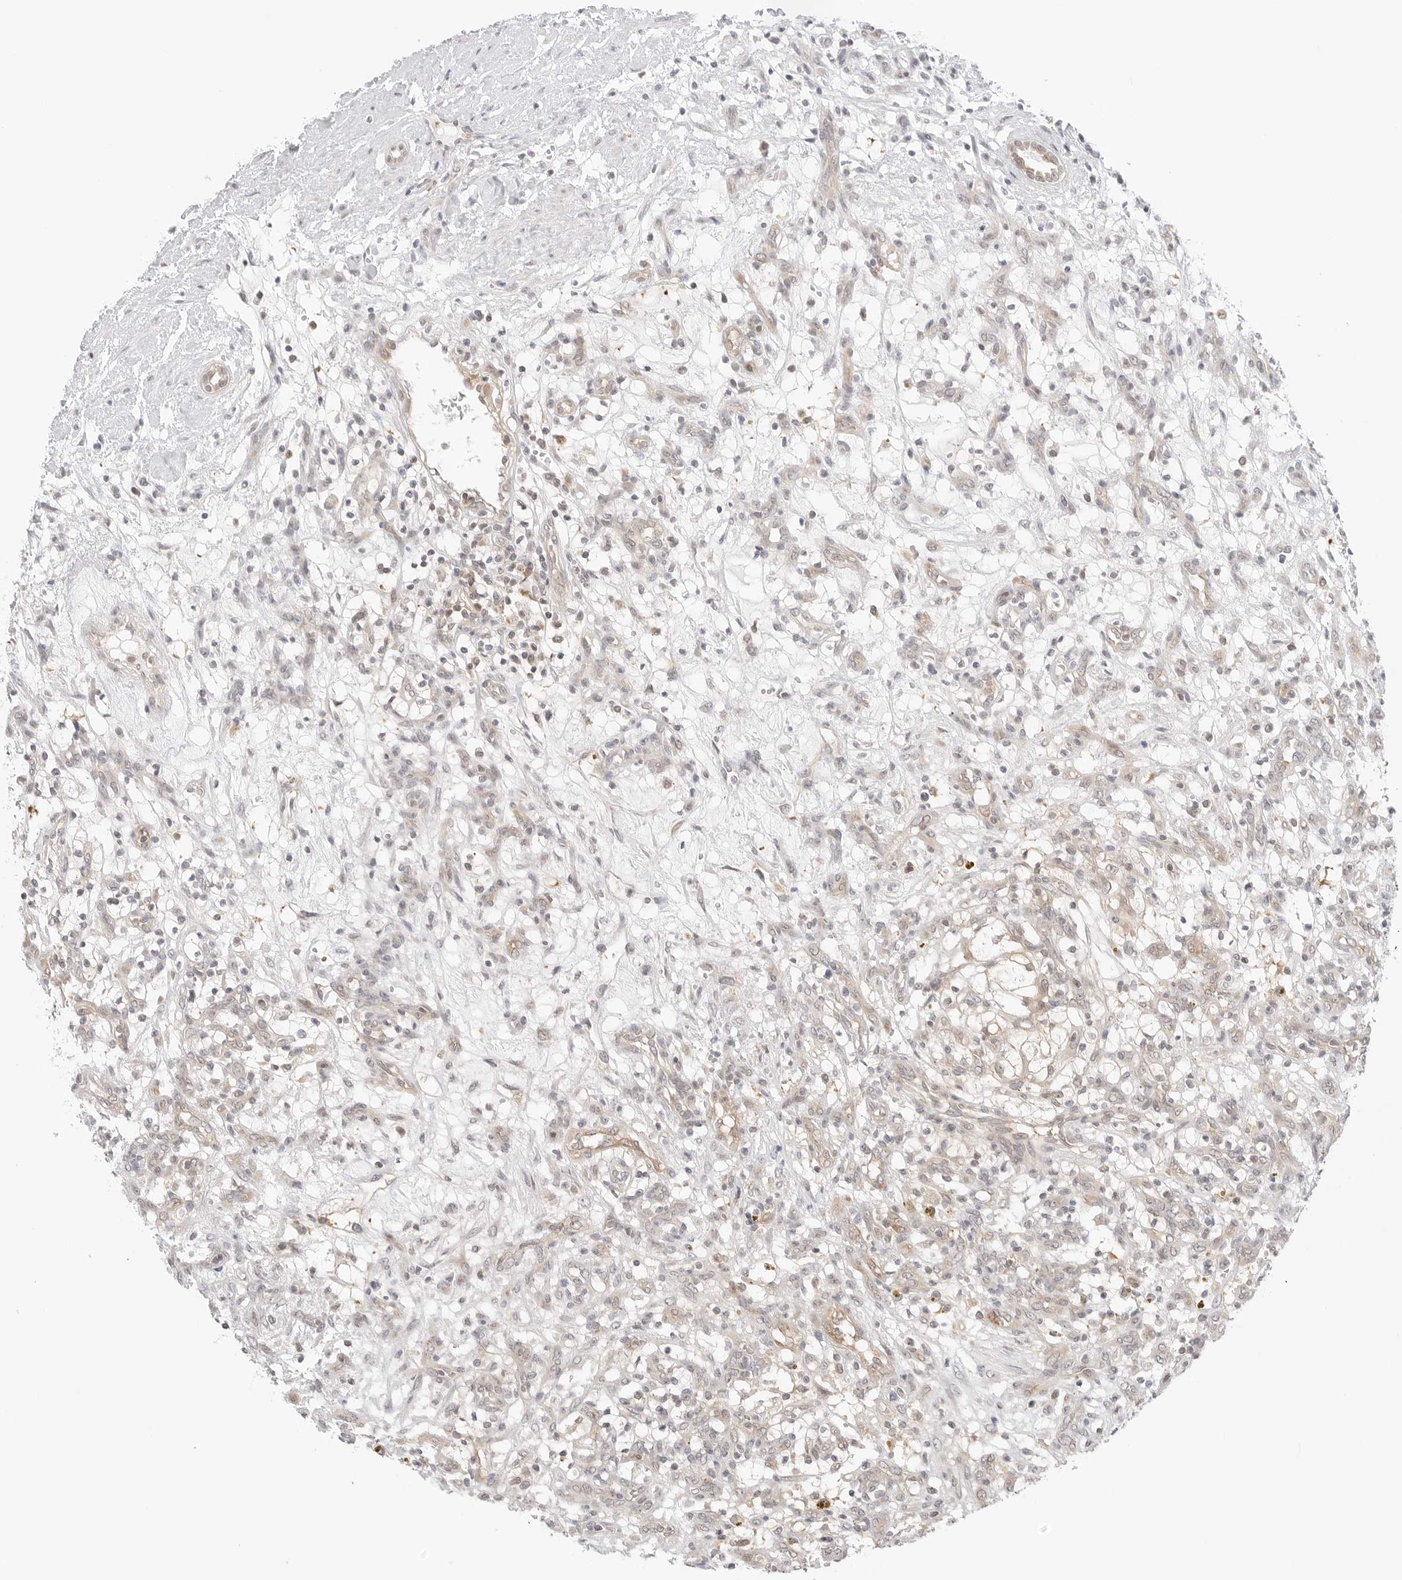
{"staining": {"intensity": "negative", "quantity": "none", "location": "none"}, "tissue": "renal cancer", "cell_type": "Tumor cells", "image_type": "cancer", "snomed": [{"axis": "morphology", "description": "Adenocarcinoma, NOS"}, {"axis": "topography", "description": "Kidney"}], "caption": "Human renal cancer (adenocarcinoma) stained for a protein using immunohistochemistry (IHC) demonstrates no expression in tumor cells.", "gene": "NUDC", "patient": {"sex": "female", "age": 57}}